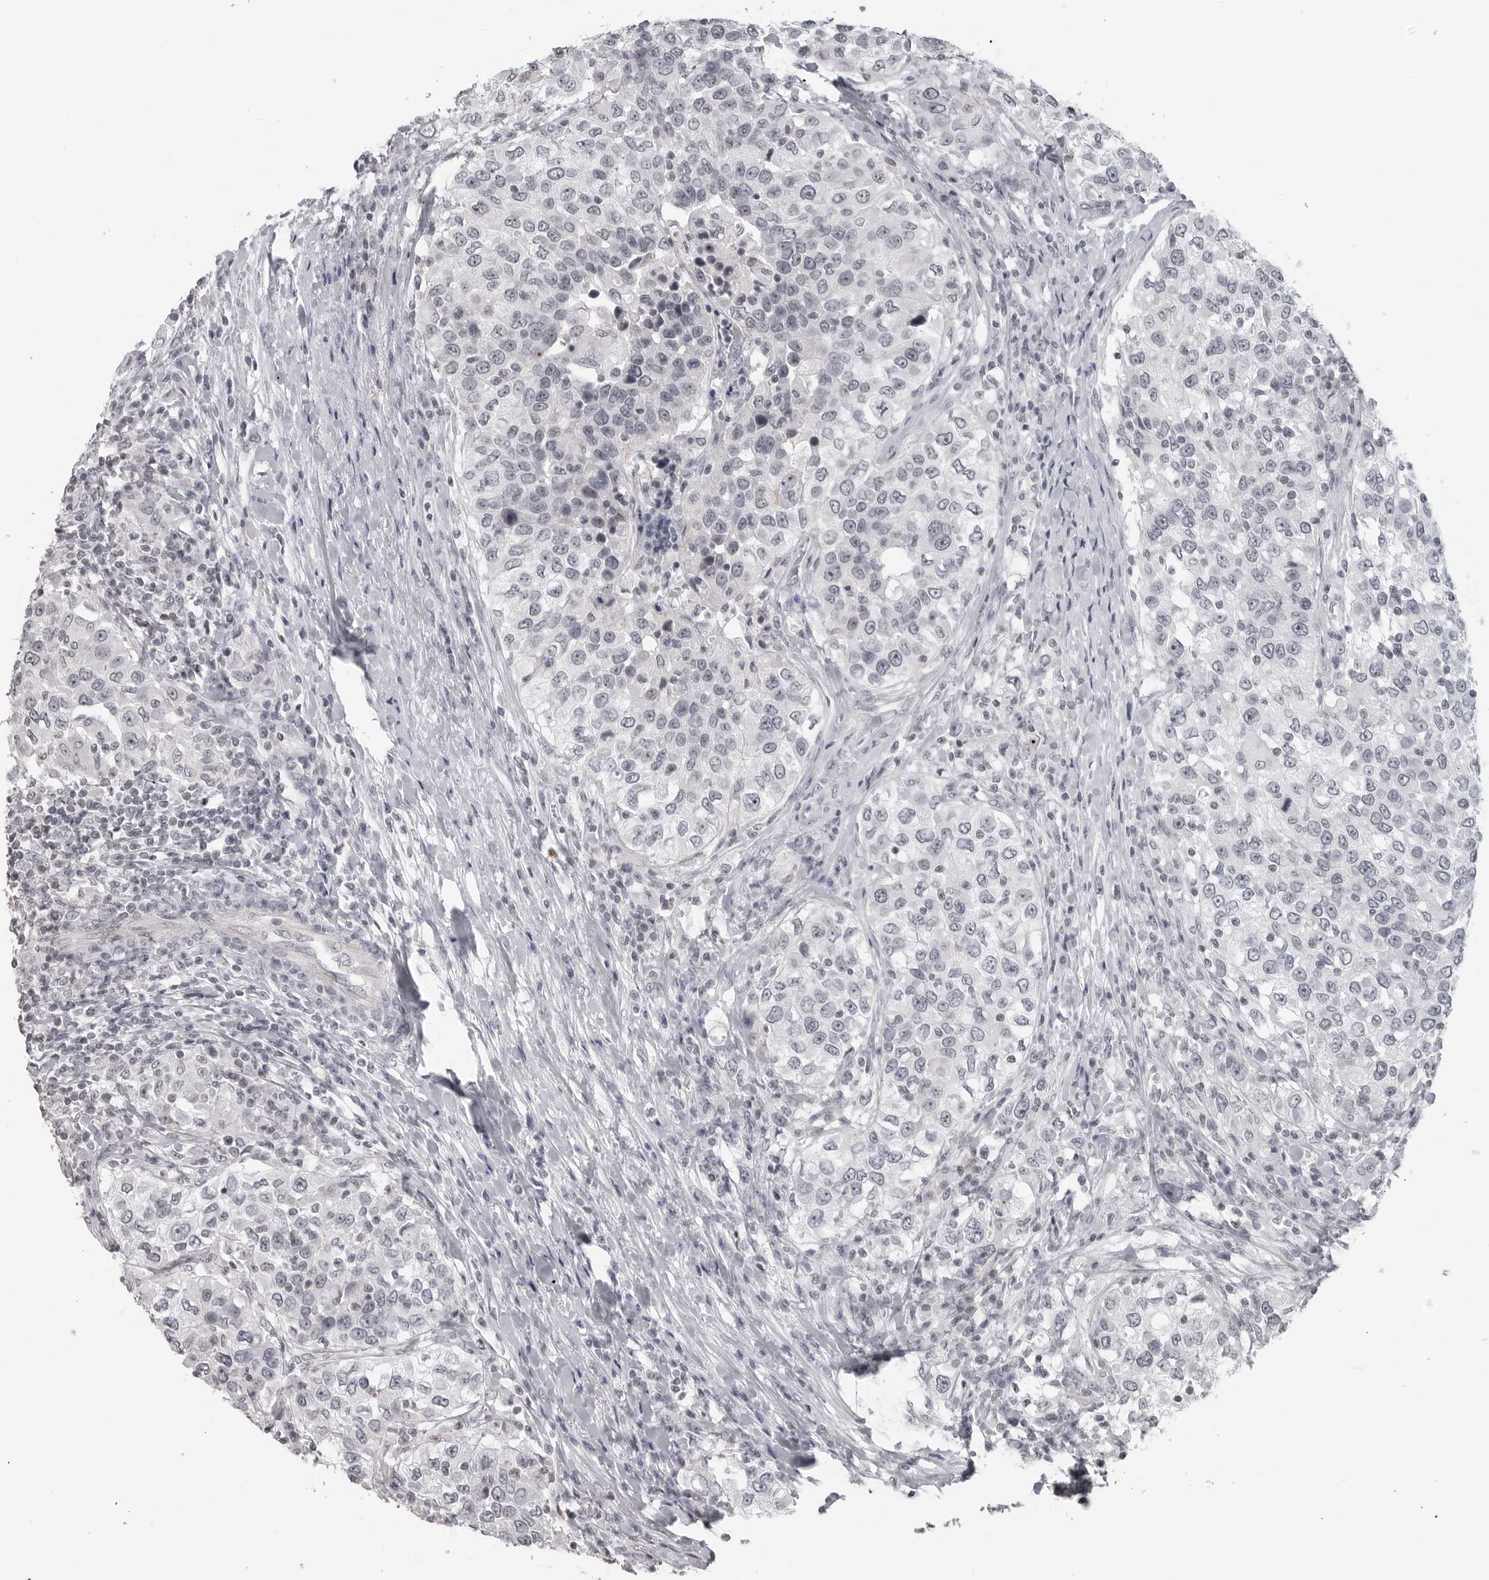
{"staining": {"intensity": "negative", "quantity": "none", "location": "none"}, "tissue": "urothelial cancer", "cell_type": "Tumor cells", "image_type": "cancer", "snomed": [{"axis": "morphology", "description": "Urothelial carcinoma, High grade"}, {"axis": "topography", "description": "Urinary bladder"}], "caption": "DAB immunohistochemical staining of human urothelial cancer shows no significant staining in tumor cells. (Immunohistochemistry, brightfield microscopy, high magnification).", "gene": "DDX54", "patient": {"sex": "female", "age": 80}}